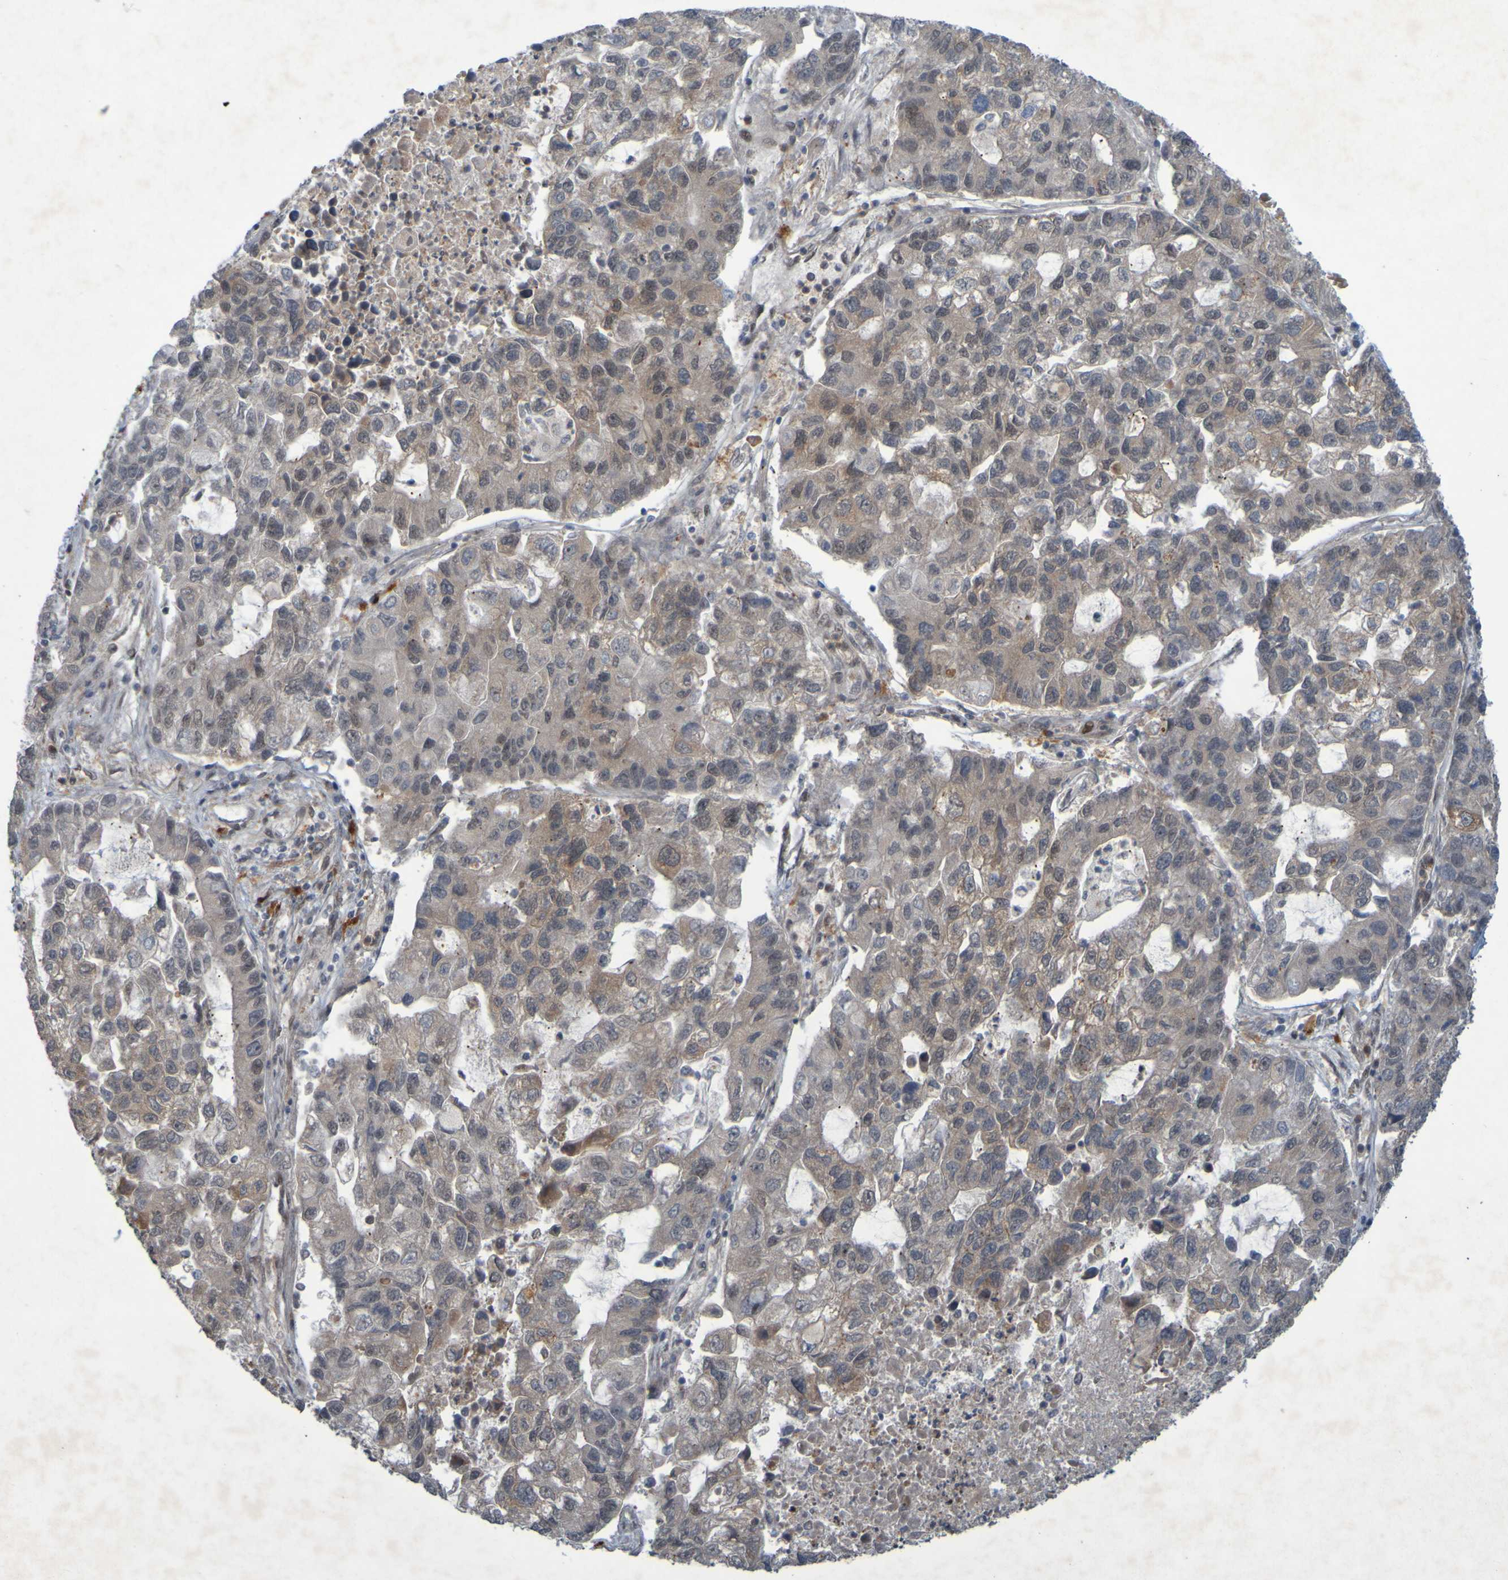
{"staining": {"intensity": "weak", "quantity": ">75%", "location": "cytoplasmic/membranous"}, "tissue": "lung cancer", "cell_type": "Tumor cells", "image_type": "cancer", "snomed": [{"axis": "morphology", "description": "Adenocarcinoma, NOS"}, {"axis": "topography", "description": "Lung"}], "caption": "Lung cancer (adenocarcinoma) stained for a protein (brown) exhibits weak cytoplasmic/membranous positive staining in about >75% of tumor cells.", "gene": "MCPH1", "patient": {"sex": "female", "age": 51}}